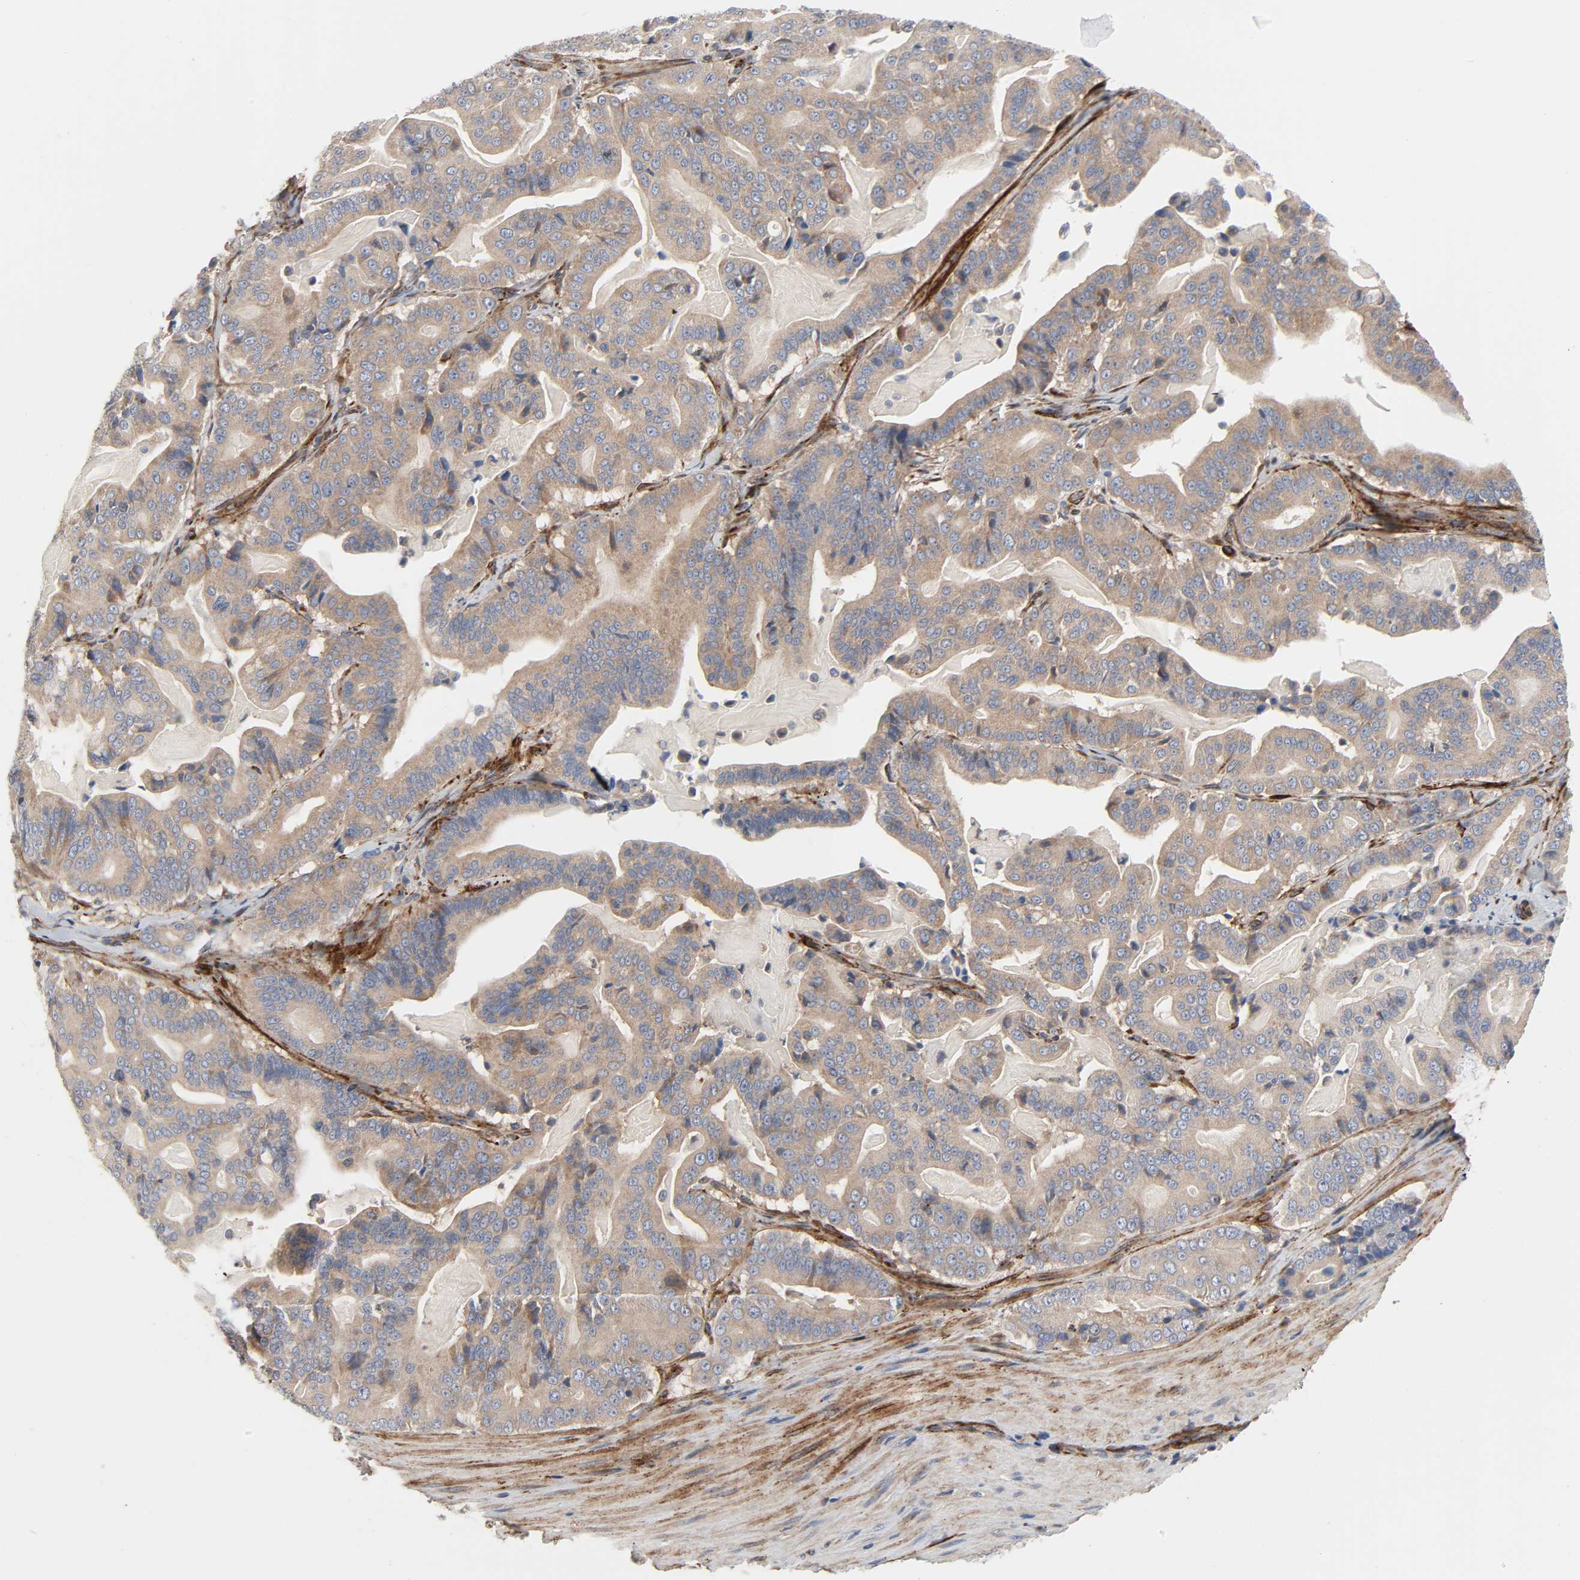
{"staining": {"intensity": "moderate", "quantity": ">75%", "location": "cytoplasmic/membranous"}, "tissue": "pancreatic cancer", "cell_type": "Tumor cells", "image_type": "cancer", "snomed": [{"axis": "morphology", "description": "Adenocarcinoma, NOS"}, {"axis": "topography", "description": "Pancreas"}], "caption": "Immunohistochemical staining of adenocarcinoma (pancreatic) reveals moderate cytoplasmic/membranous protein expression in about >75% of tumor cells. (IHC, brightfield microscopy, high magnification).", "gene": "ARHGAP1", "patient": {"sex": "male", "age": 63}}